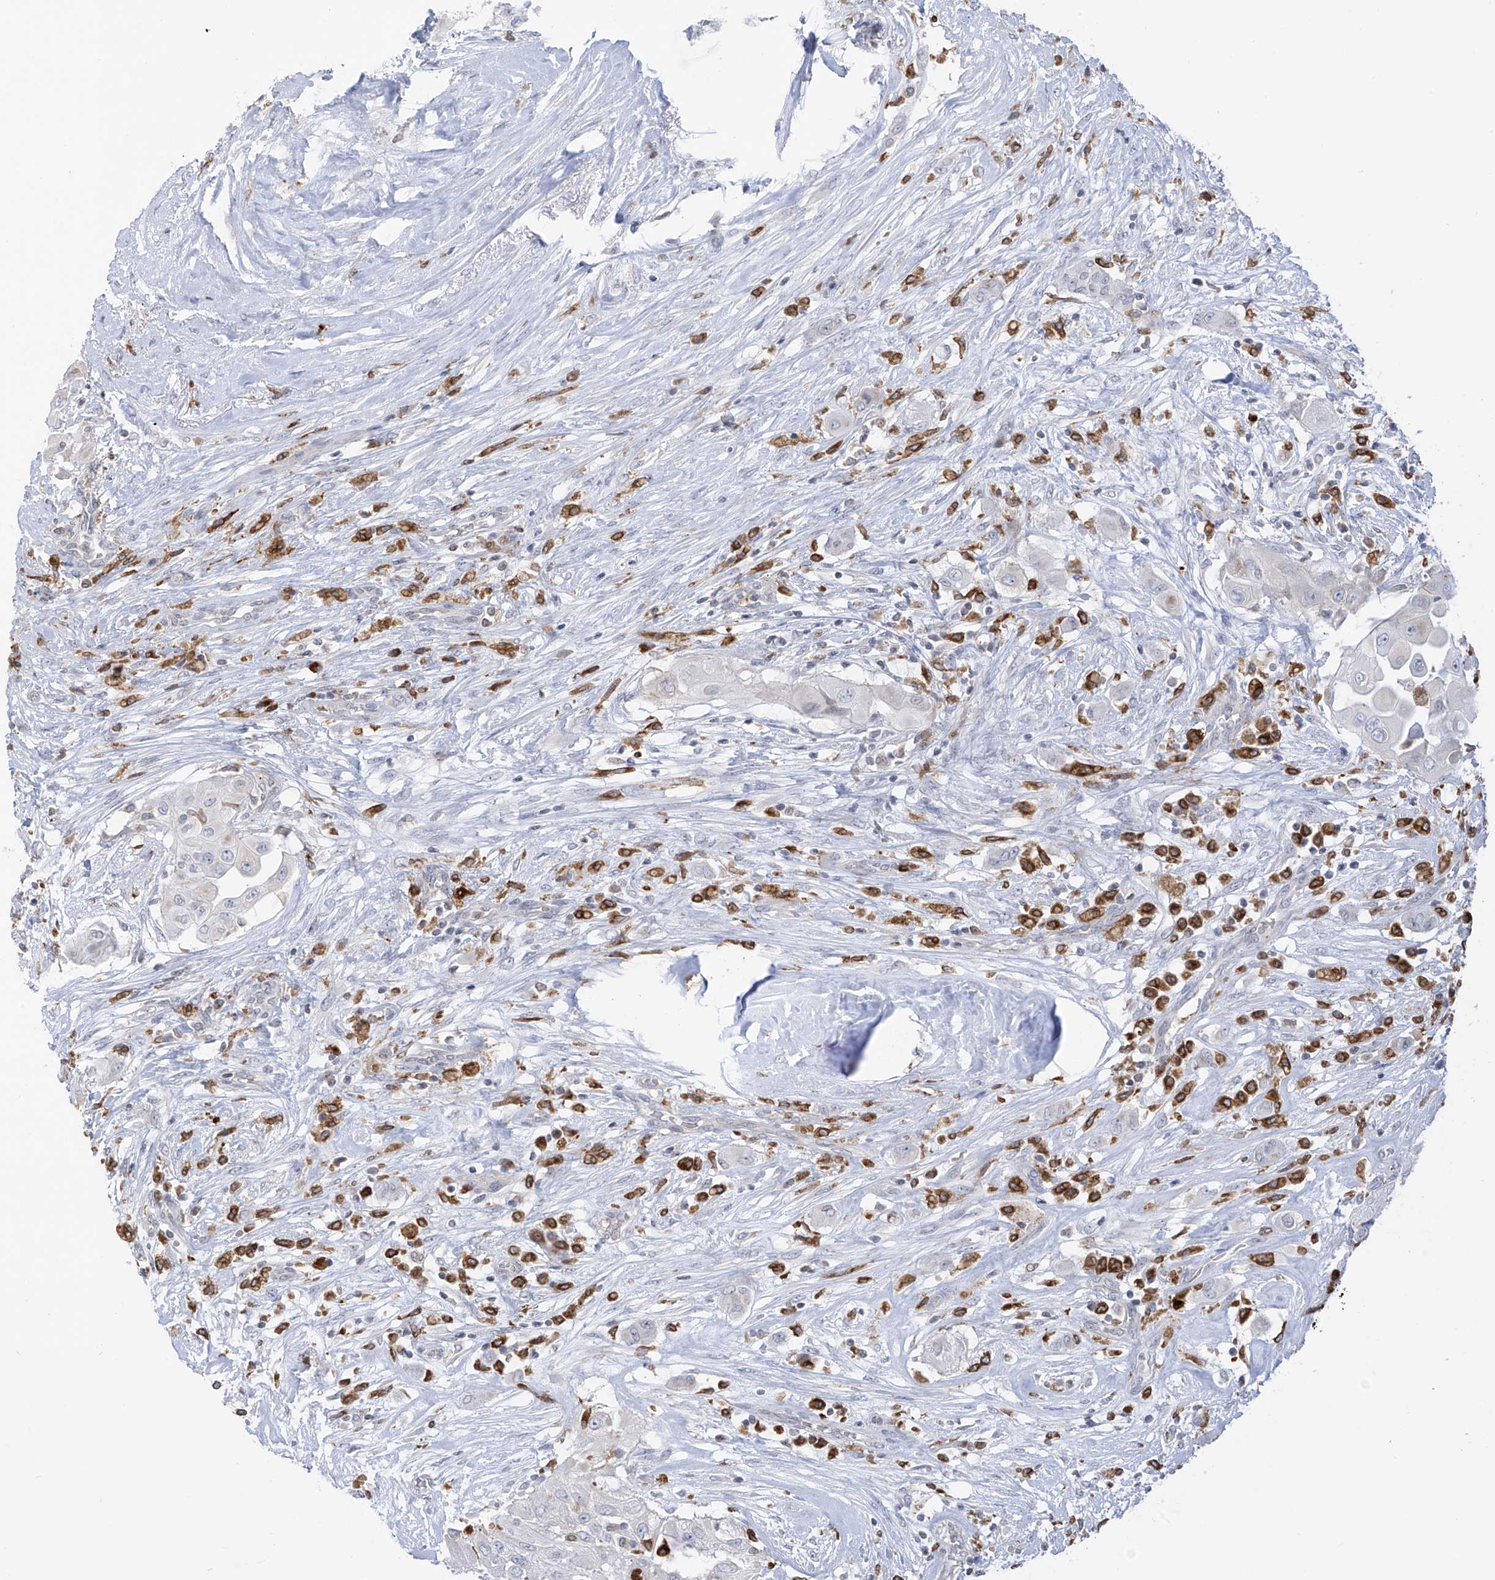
{"staining": {"intensity": "negative", "quantity": "none", "location": "none"}, "tissue": "thyroid cancer", "cell_type": "Tumor cells", "image_type": "cancer", "snomed": [{"axis": "morphology", "description": "Papillary adenocarcinoma, NOS"}, {"axis": "topography", "description": "Thyroid gland"}], "caption": "Immunohistochemical staining of thyroid papillary adenocarcinoma exhibits no significant positivity in tumor cells.", "gene": "TBXAS1", "patient": {"sex": "female", "age": 59}}